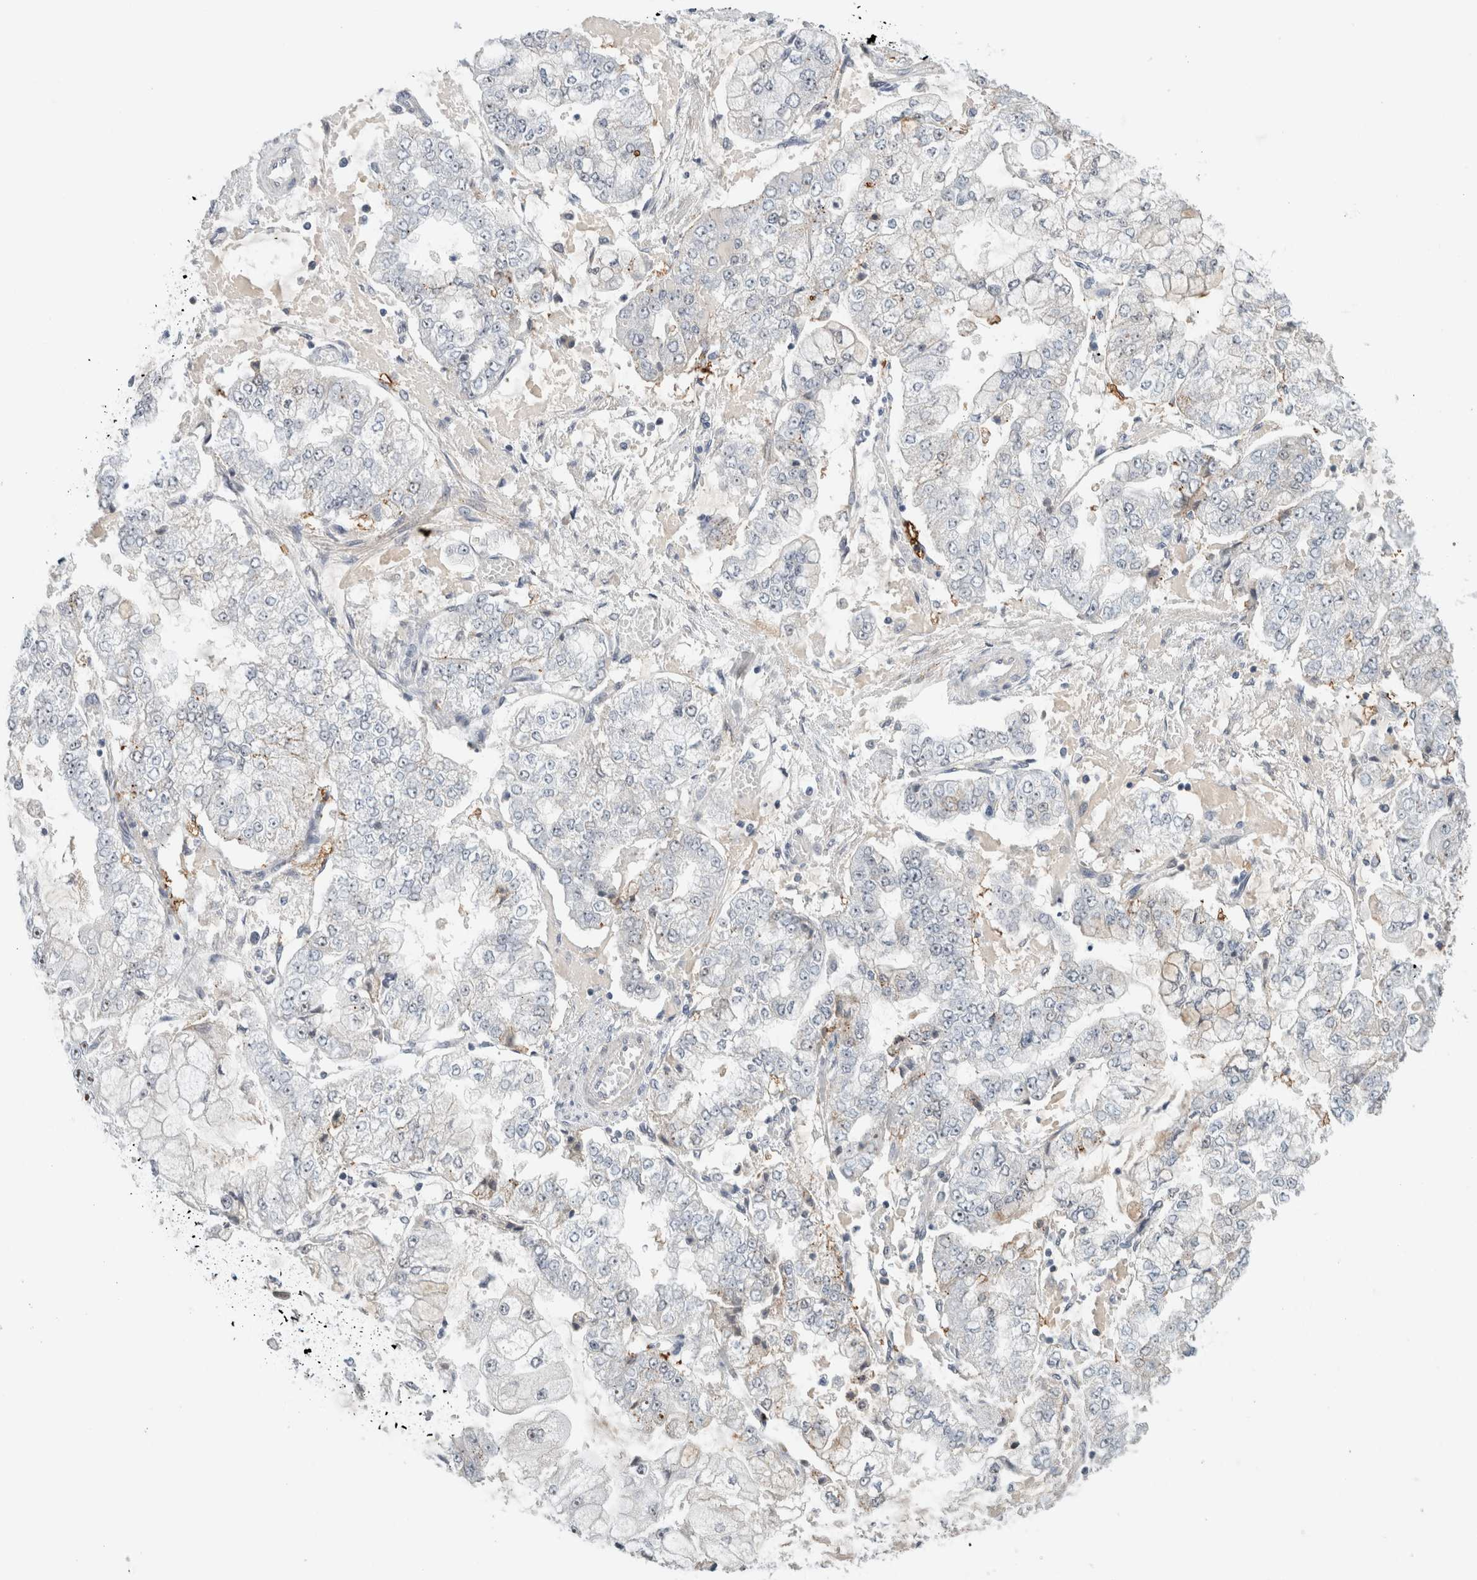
{"staining": {"intensity": "moderate", "quantity": "<25%", "location": "nuclear"}, "tissue": "stomach cancer", "cell_type": "Tumor cells", "image_type": "cancer", "snomed": [{"axis": "morphology", "description": "Adenocarcinoma, NOS"}, {"axis": "topography", "description": "Stomach"}], "caption": "An immunohistochemistry (IHC) image of neoplastic tissue is shown. Protein staining in brown highlights moderate nuclear positivity in stomach cancer within tumor cells.", "gene": "HCN3", "patient": {"sex": "male", "age": 76}}